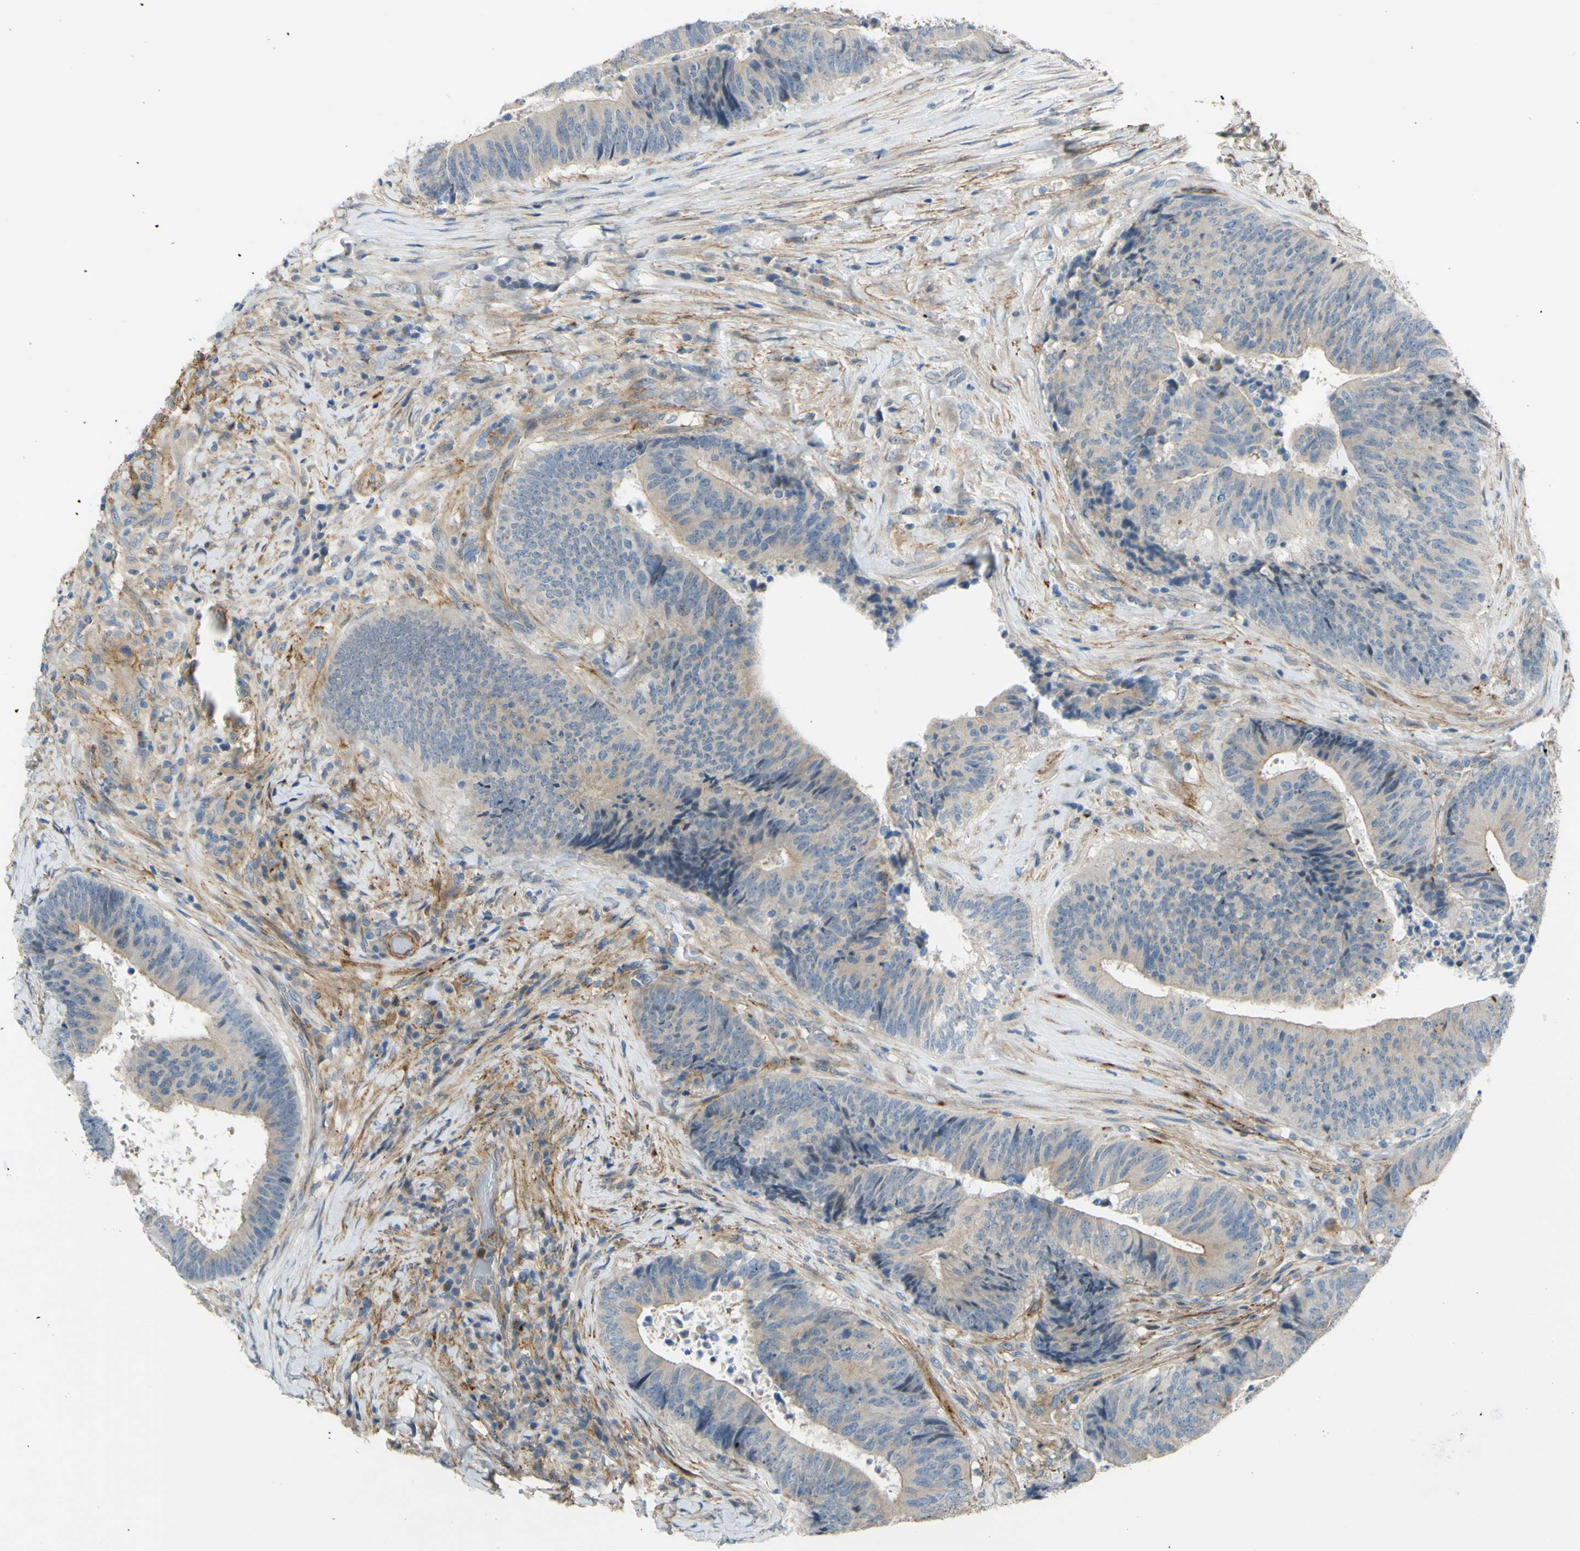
{"staining": {"intensity": "weak", "quantity": ">75%", "location": "cytoplasmic/membranous"}, "tissue": "colorectal cancer", "cell_type": "Tumor cells", "image_type": "cancer", "snomed": [{"axis": "morphology", "description": "Adenocarcinoma, NOS"}, {"axis": "topography", "description": "Rectum"}], "caption": "Human colorectal cancer (adenocarcinoma) stained with a brown dye exhibits weak cytoplasmic/membranous positive staining in about >75% of tumor cells.", "gene": "ARHGAP1", "patient": {"sex": "male", "age": 72}}